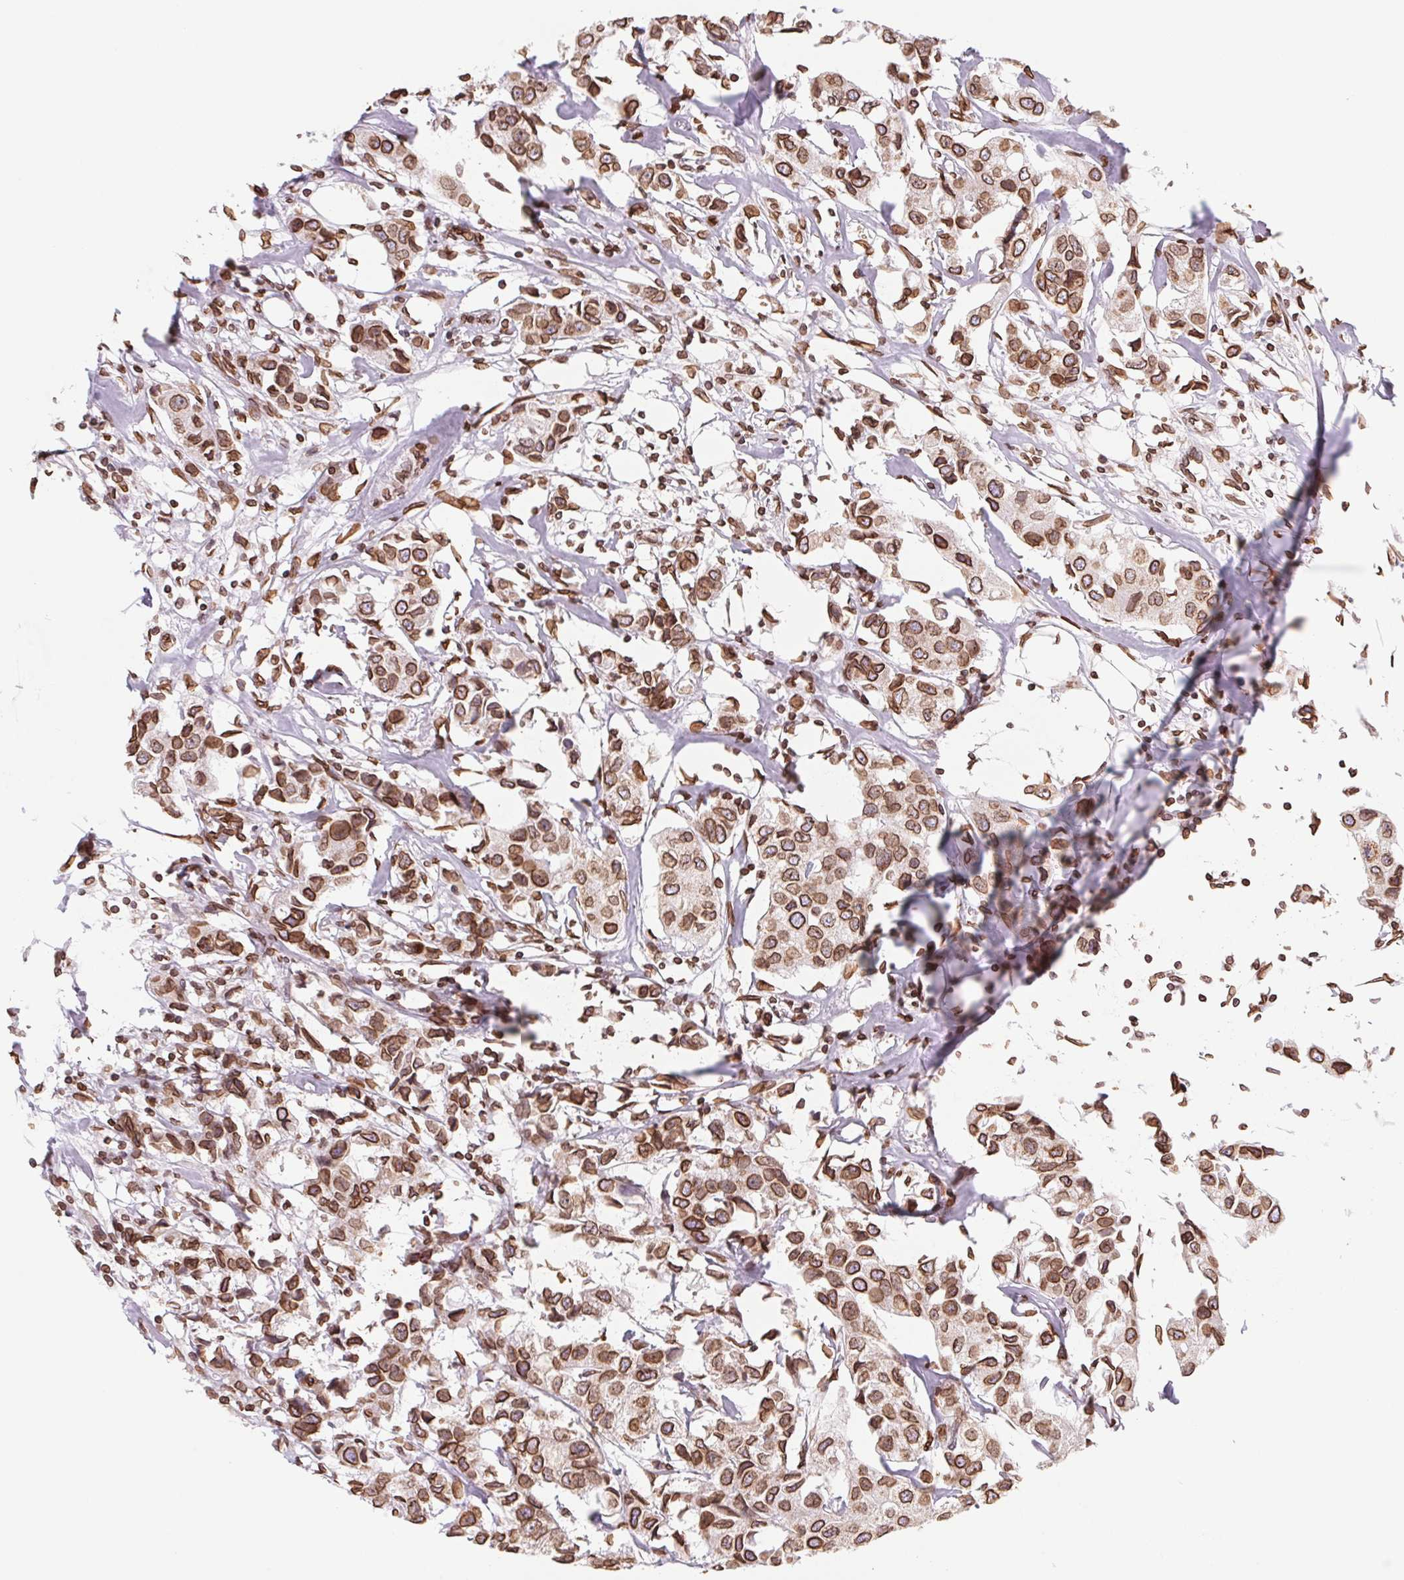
{"staining": {"intensity": "strong", "quantity": ">75%", "location": "cytoplasmic/membranous,nuclear"}, "tissue": "breast cancer", "cell_type": "Tumor cells", "image_type": "cancer", "snomed": [{"axis": "morphology", "description": "Duct carcinoma"}, {"axis": "topography", "description": "Breast"}], "caption": "This is a histology image of IHC staining of invasive ductal carcinoma (breast), which shows strong staining in the cytoplasmic/membranous and nuclear of tumor cells.", "gene": "LMNB2", "patient": {"sex": "female", "age": 80}}